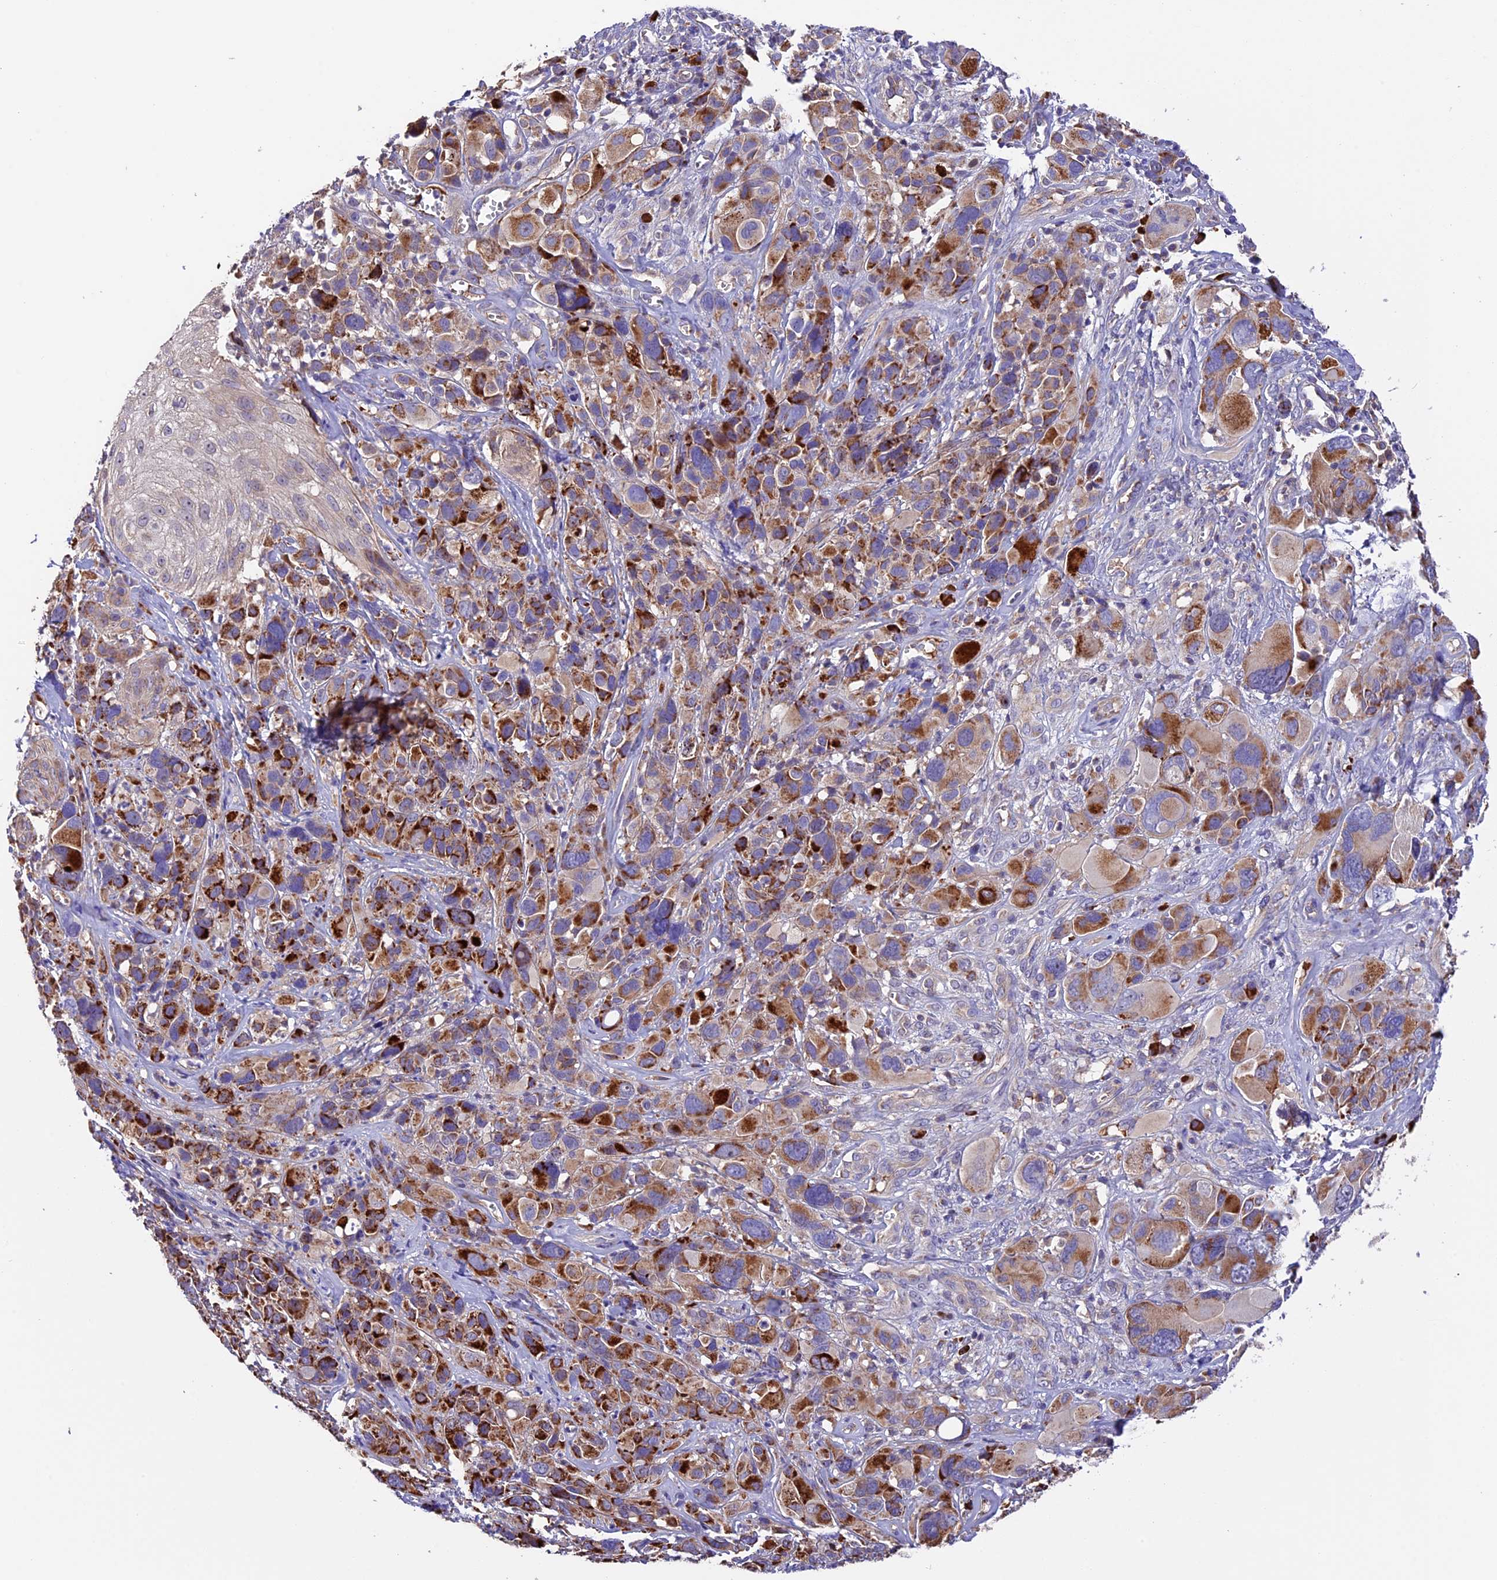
{"staining": {"intensity": "moderate", "quantity": ">75%", "location": "cytoplasmic/membranous"}, "tissue": "melanoma", "cell_type": "Tumor cells", "image_type": "cancer", "snomed": [{"axis": "morphology", "description": "Malignant melanoma, NOS"}, {"axis": "topography", "description": "Skin of trunk"}], "caption": "Melanoma stained with immunohistochemistry (IHC) reveals moderate cytoplasmic/membranous expression in approximately >75% of tumor cells.", "gene": "METTL22", "patient": {"sex": "male", "age": 71}}